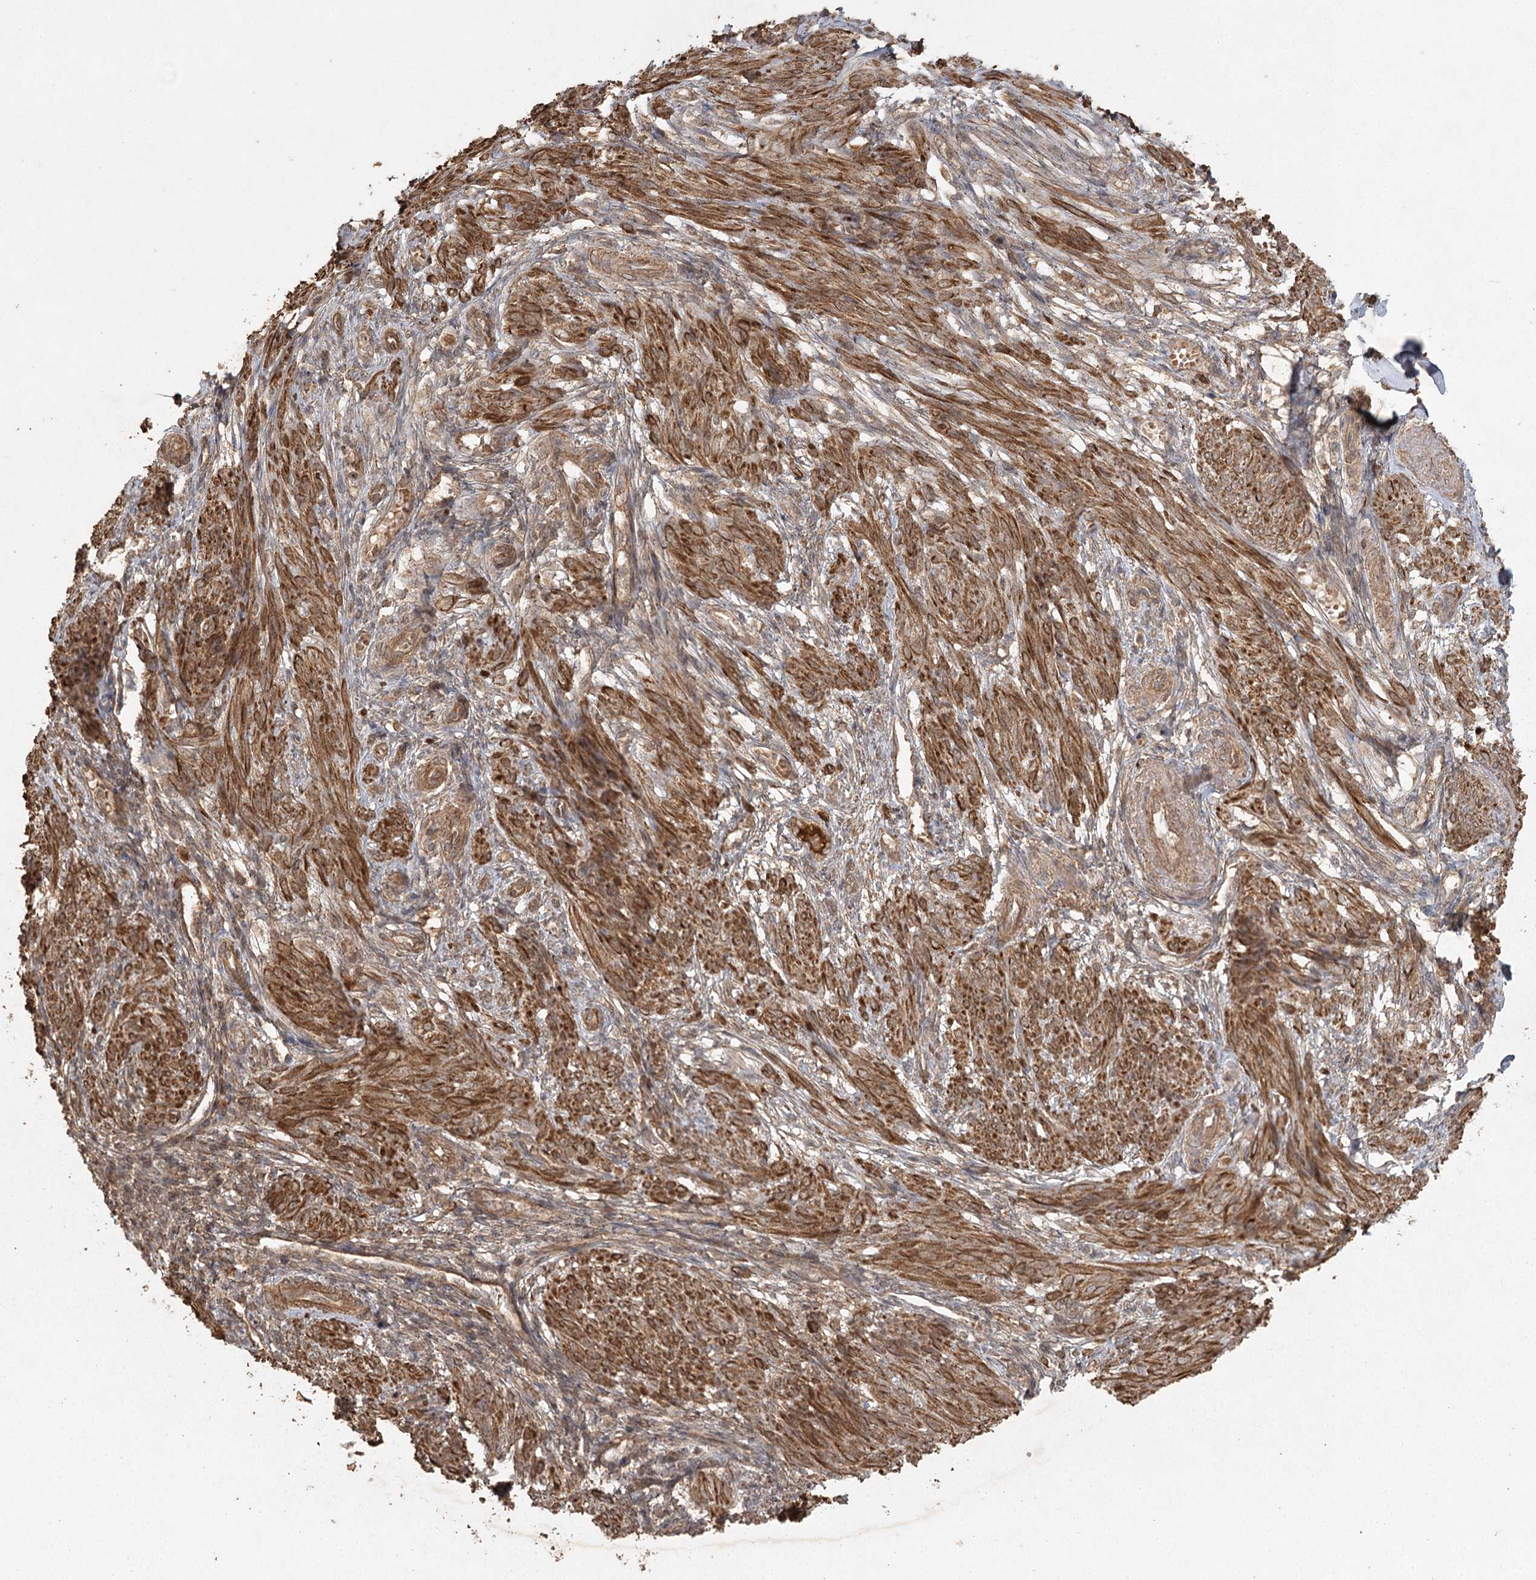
{"staining": {"intensity": "moderate", "quantity": ">75%", "location": "cytoplasmic/membranous"}, "tissue": "smooth muscle", "cell_type": "Smooth muscle cells", "image_type": "normal", "snomed": [{"axis": "morphology", "description": "Normal tissue, NOS"}, {"axis": "topography", "description": "Smooth muscle"}], "caption": "Unremarkable smooth muscle demonstrates moderate cytoplasmic/membranous expression in approximately >75% of smooth muscle cells, visualized by immunohistochemistry.", "gene": "ARL13A", "patient": {"sex": "female", "age": 39}}